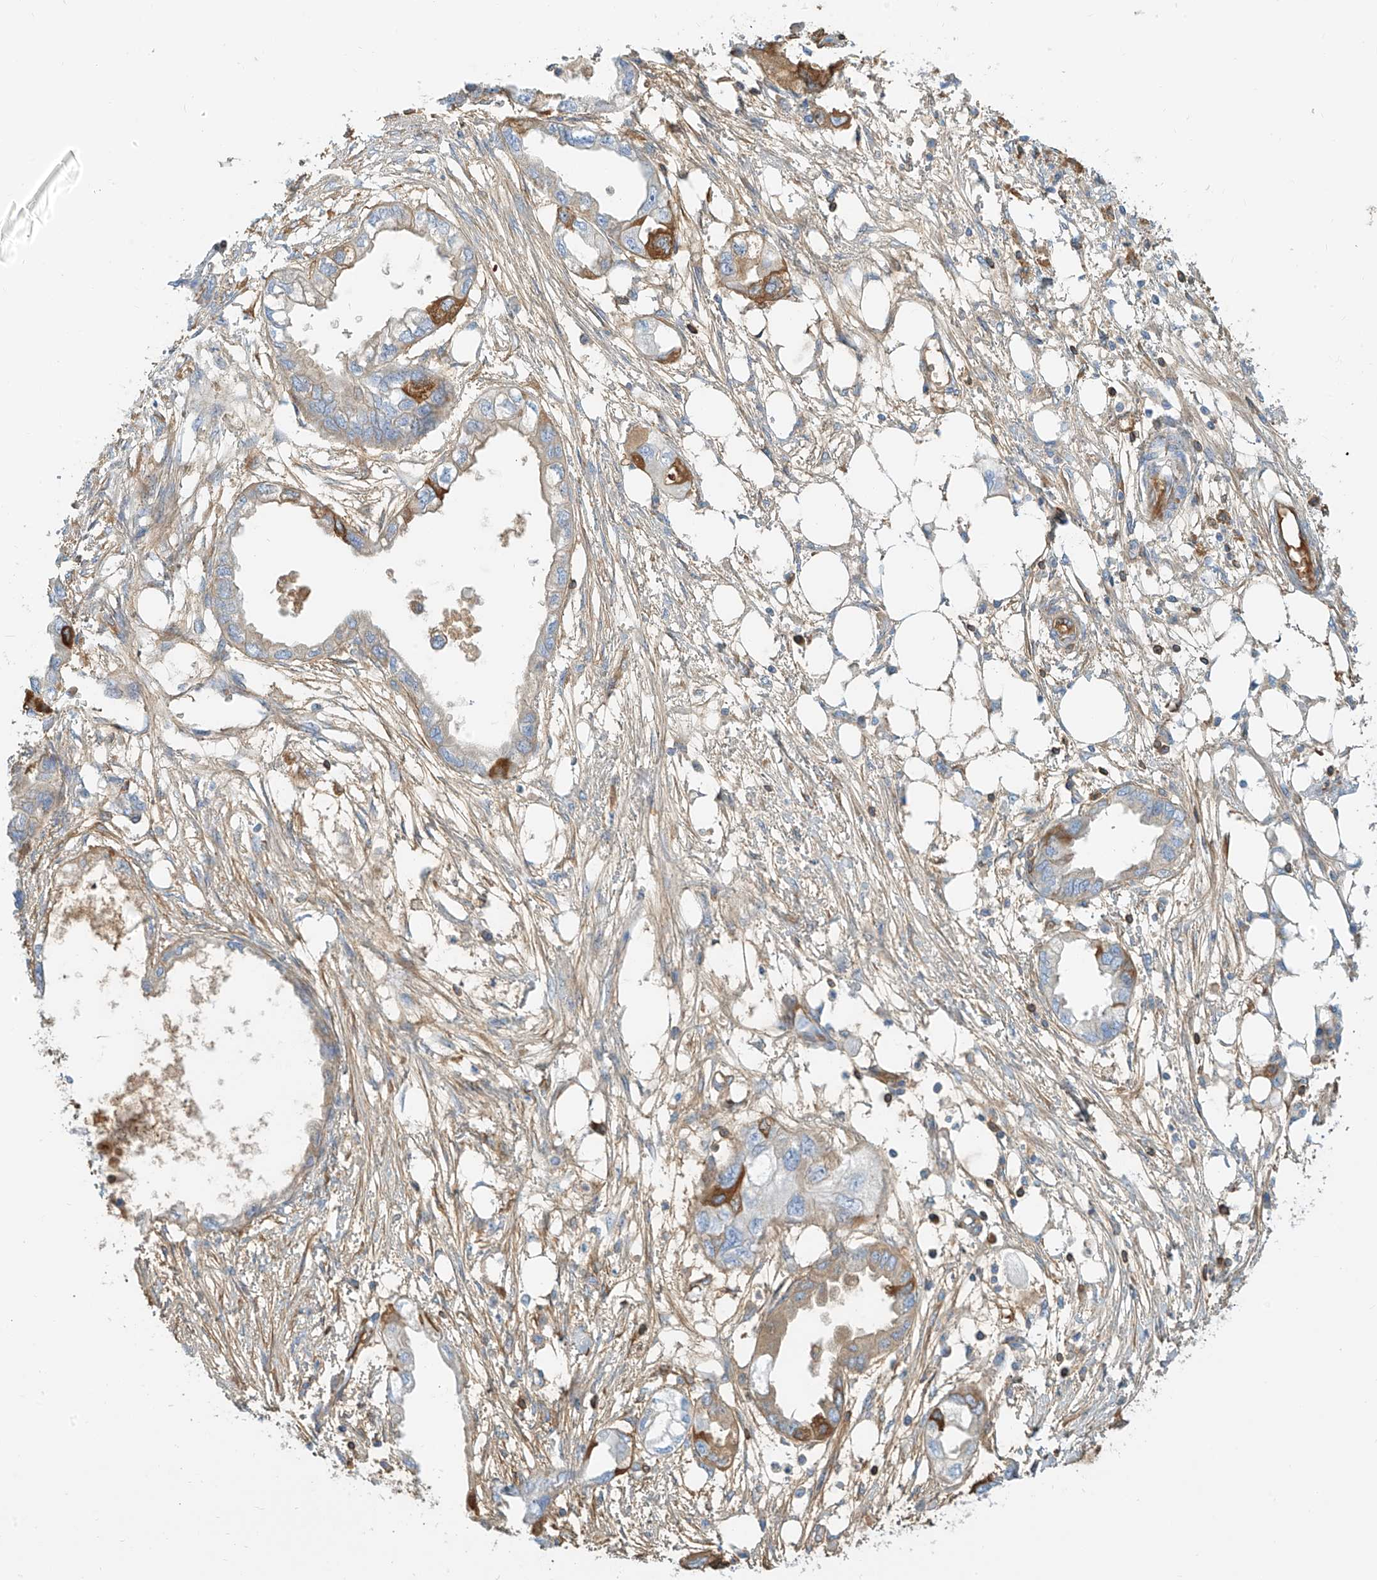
{"staining": {"intensity": "strong", "quantity": "<25%", "location": "cytoplasmic/membranous"}, "tissue": "endometrial cancer", "cell_type": "Tumor cells", "image_type": "cancer", "snomed": [{"axis": "morphology", "description": "Adenocarcinoma, NOS"}, {"axis": "morphology", "description": "Adenocarcinoma, metastatic, NOS"}, {"axis": "topography", "description": "Adipose tissue"}, {"axis": "topography", "description": "Endometrium"}], "caption": "Tumor cells display medium levels of strong cytoplasmic/membranous staining in approximately <25% of cells in endometrial cancer (adenocarcinoma). (Stains: DAB in brown, nuclei in blue, Microscopy: brightfield microscopy at high magnification).", "gene": "OCSTAMP", "patient": {"sex": "female", "age": 67}}